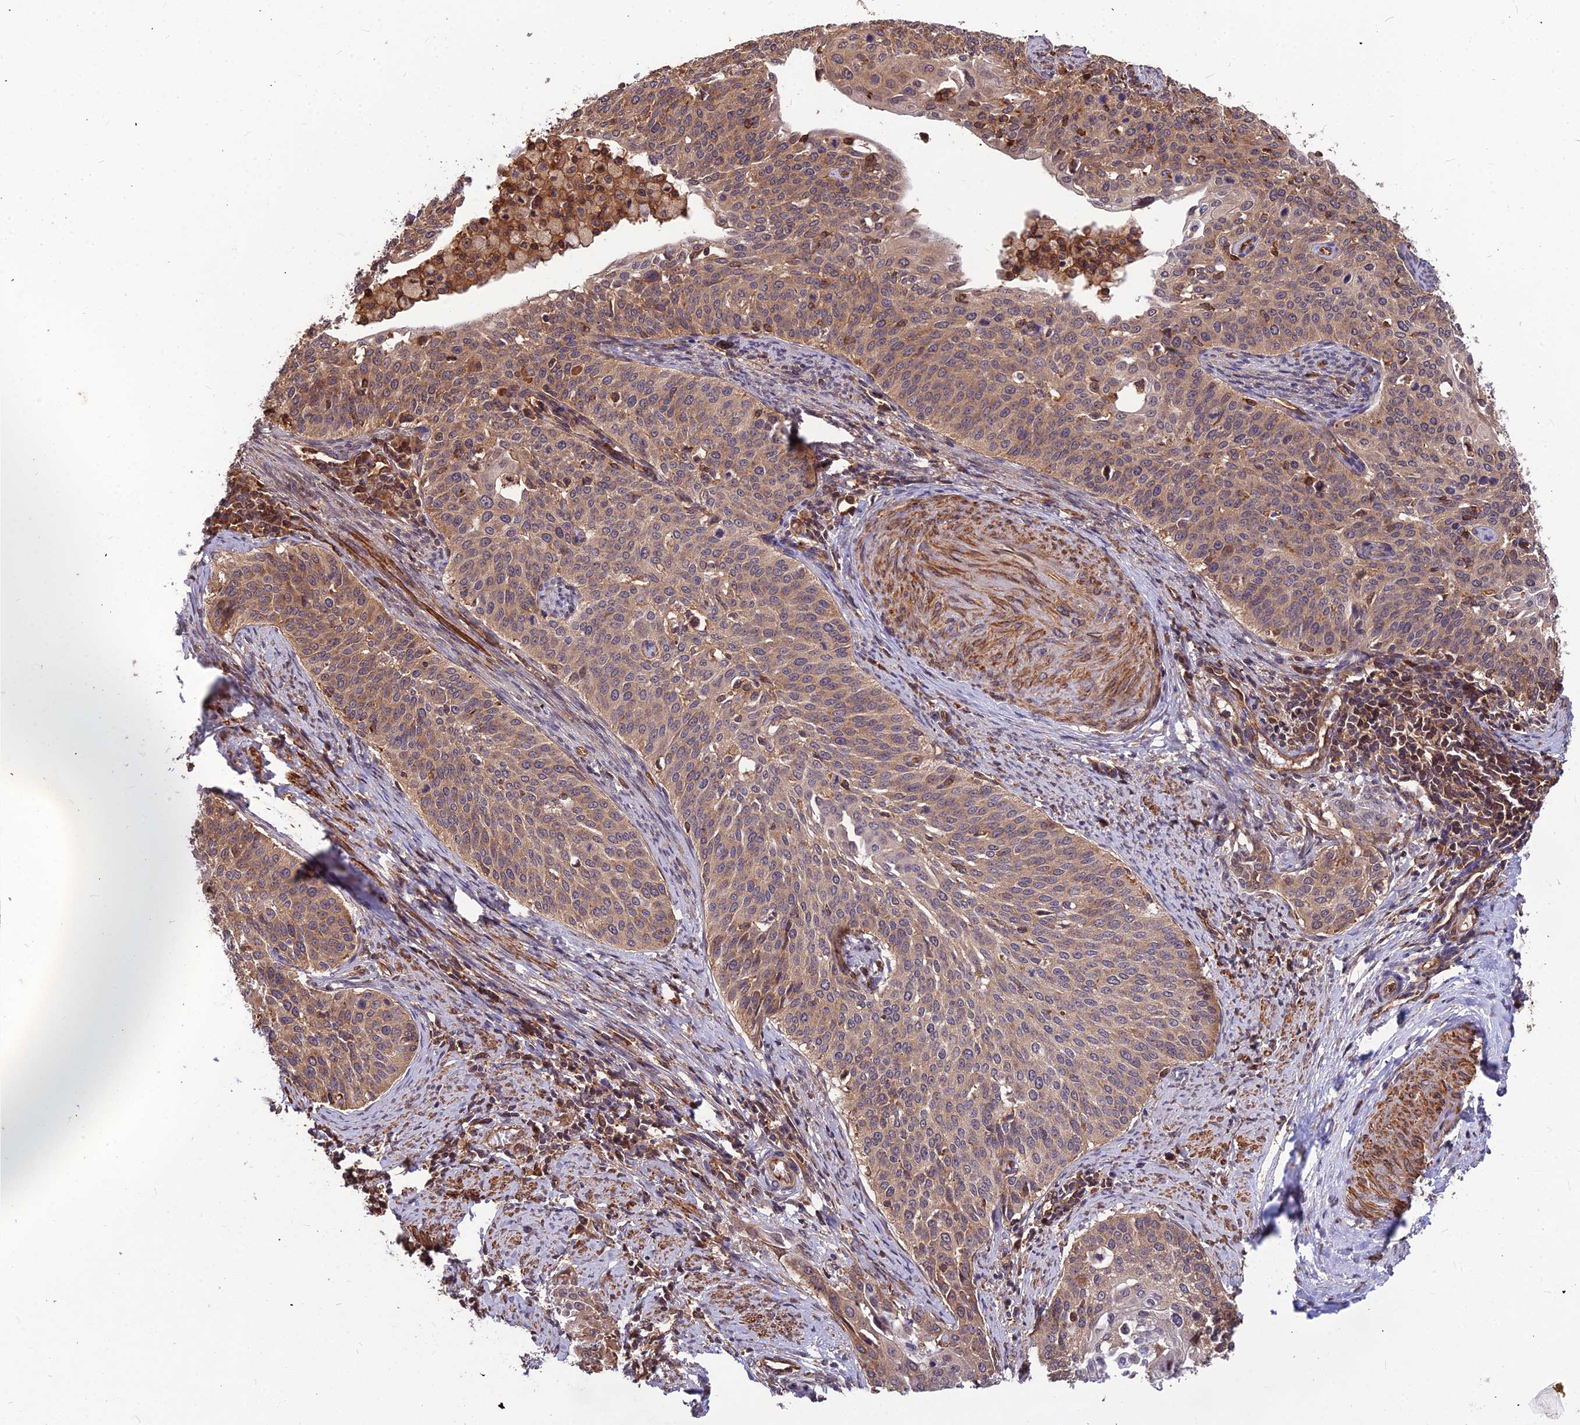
{"staining": {"intensity": "moderate", "quantity": ">75%", "location": "cytoplasmic/membranous"}, "tissue": "cervical cancer", "cell_type": "Tumor cells", "image_type": "cancer", "snomed": [{"axis": "morphology", "description": "Squamous cell carcinoma, NOS"}, {"axis": "topography", "description": "Cervix"}], "caption": "Tumor cells reveal medium levels of moderate cytoplasmic/membranous positivity in about >75% of cells in human squamous cell carcinoma (cervical). Nuclei are stained in blue.", "gene": "ZNF467", "patient": {"sex": "female", "age": 44}}